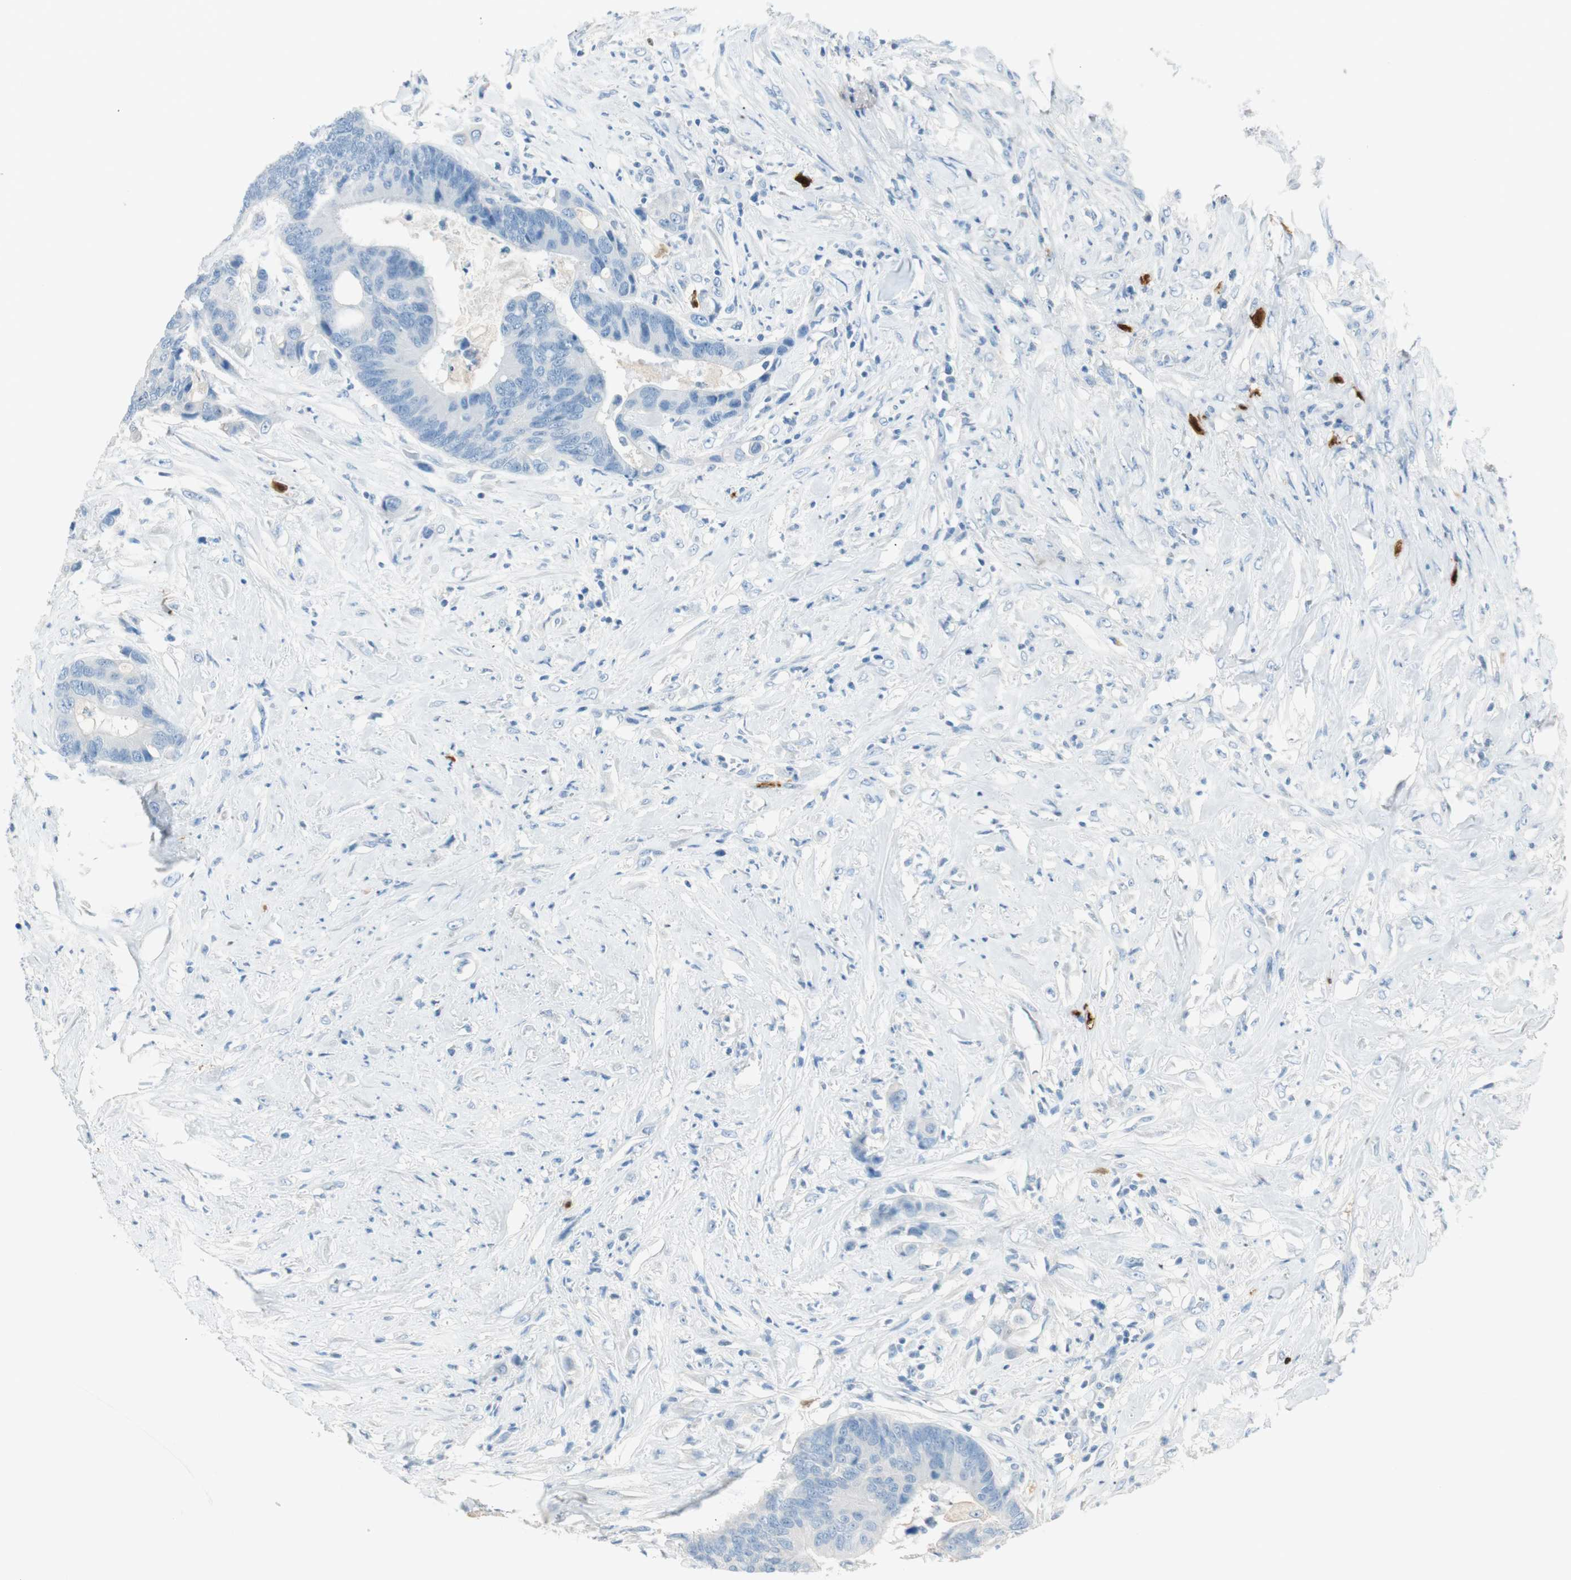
{"staining": {"intensity": "negative", "quantity": "none", "location": "none"}, "tissue": "colorectal cancer", "cell_type": "Tumor cells", "image_type": "cancer", "snomed": [{"axis": "morphology", "description": "Adenocarcinoma, NOS"}, {"axis": "topography", "description": "Rectum"}], "caption": "Image shows no significant protein staining in tumor cells of colorectal cancer. Brightfield microscopy of immunohistochemistry (IHC) stained with DAB (brown) and hematoxylin (blue), captured at high magnification.", "gene": "HPGD", "patient": {"sex": "male", "age": 55}}